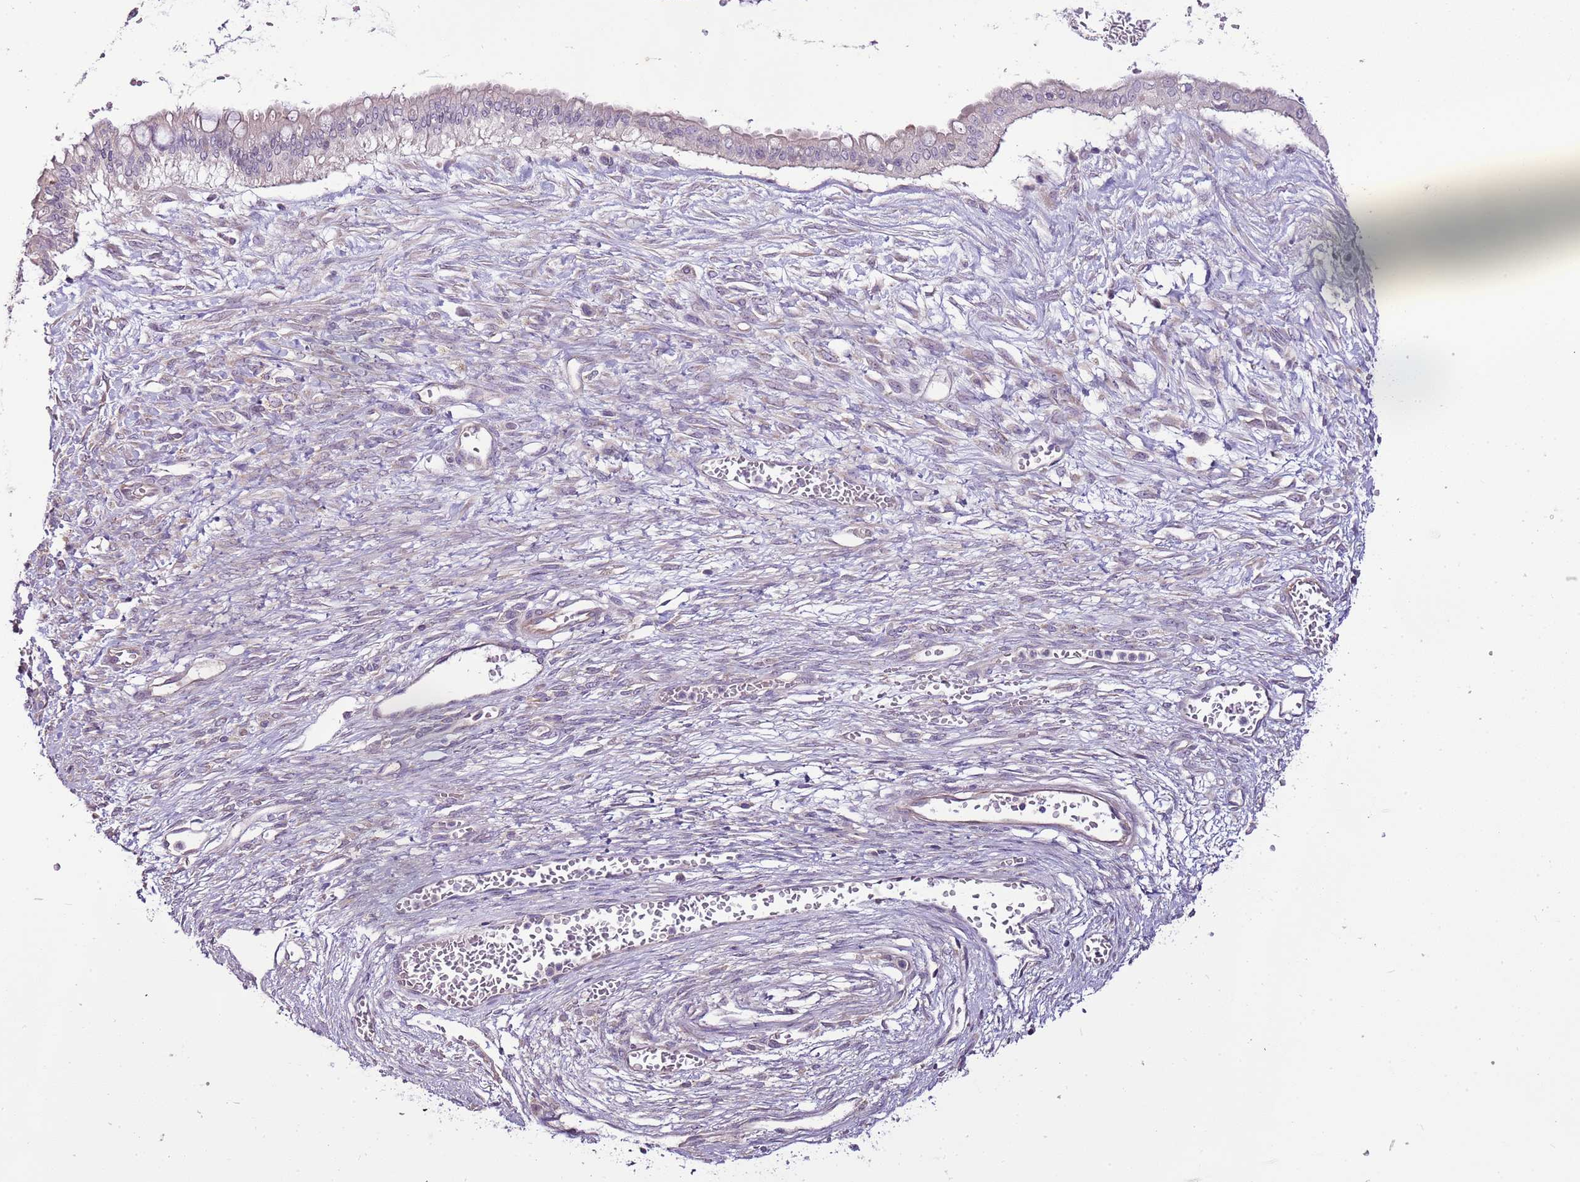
{"staining": {"intensity": "negative", "quantity": "none", "location": "none"}, "tissue": "ovarian cancer", "cell_type": "Tumor cells", "image_type": "cancer", "snomed": [{"axis": "morphology", "description": "Cystadenocarcinoma, mucinous, NOS"}, {"axis": "topography", "description": "Ovary"}], "caption": "The photomicrograph demonstrates no staining of tumor cells in mucinous cystadenocarcinoma (ovarian).", "gene": "CMKLR1", "patient": {"sex": "female", "age": 73}}